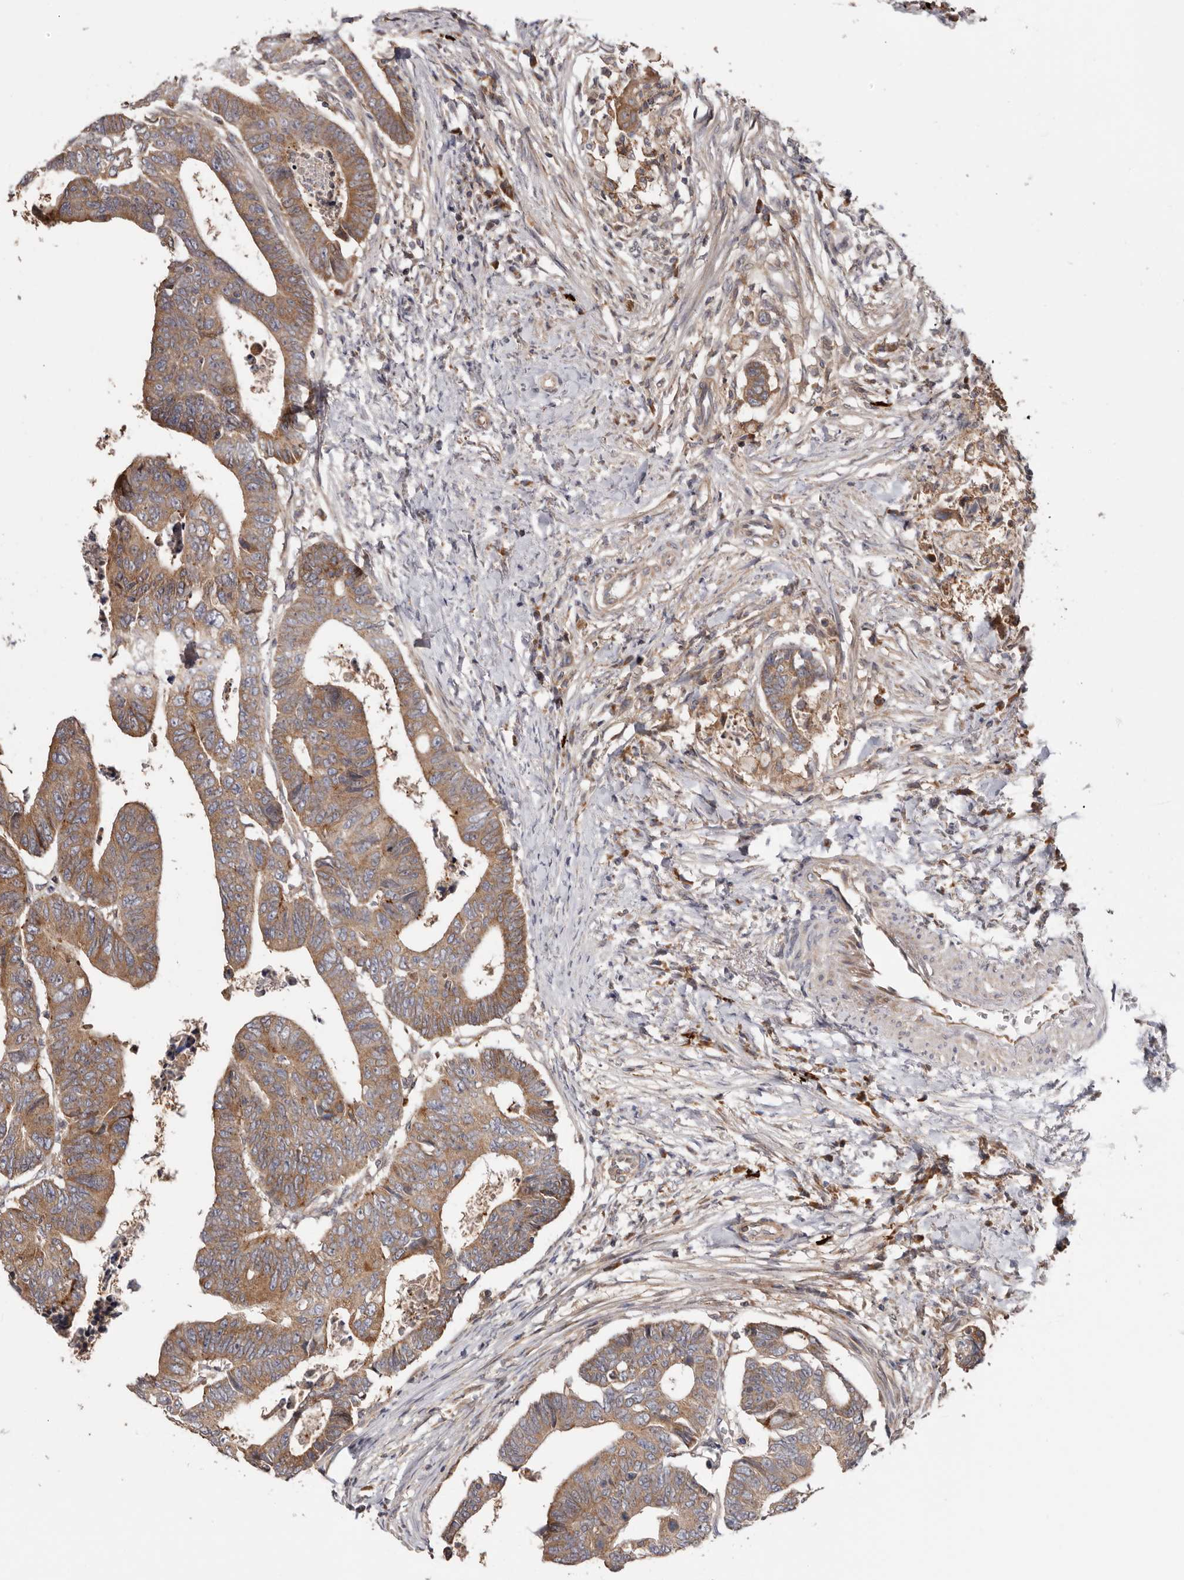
{"staining": {"intensity": "moderate", "quantity": ">75%", "location": "cytoplasmic/membranous"}, "tissue": "colorectal cancer", "cell_type": "Tumor cells", "image_type": "cancer", "snomed": [{"axis": "morphology", "description": "Adenocarcinoma, NOS"}, {"axis": "topography", "description": "Rectum"}], "caption": "The immunohistochemical stain labels moderate cytoplasmic/membranous expression in tumor cells of colorectal adenocarcinoma tissue. Nuclei are stained in blue.", "gene": "TMUB1", "patient": {"sex": "female", "age": 65}}